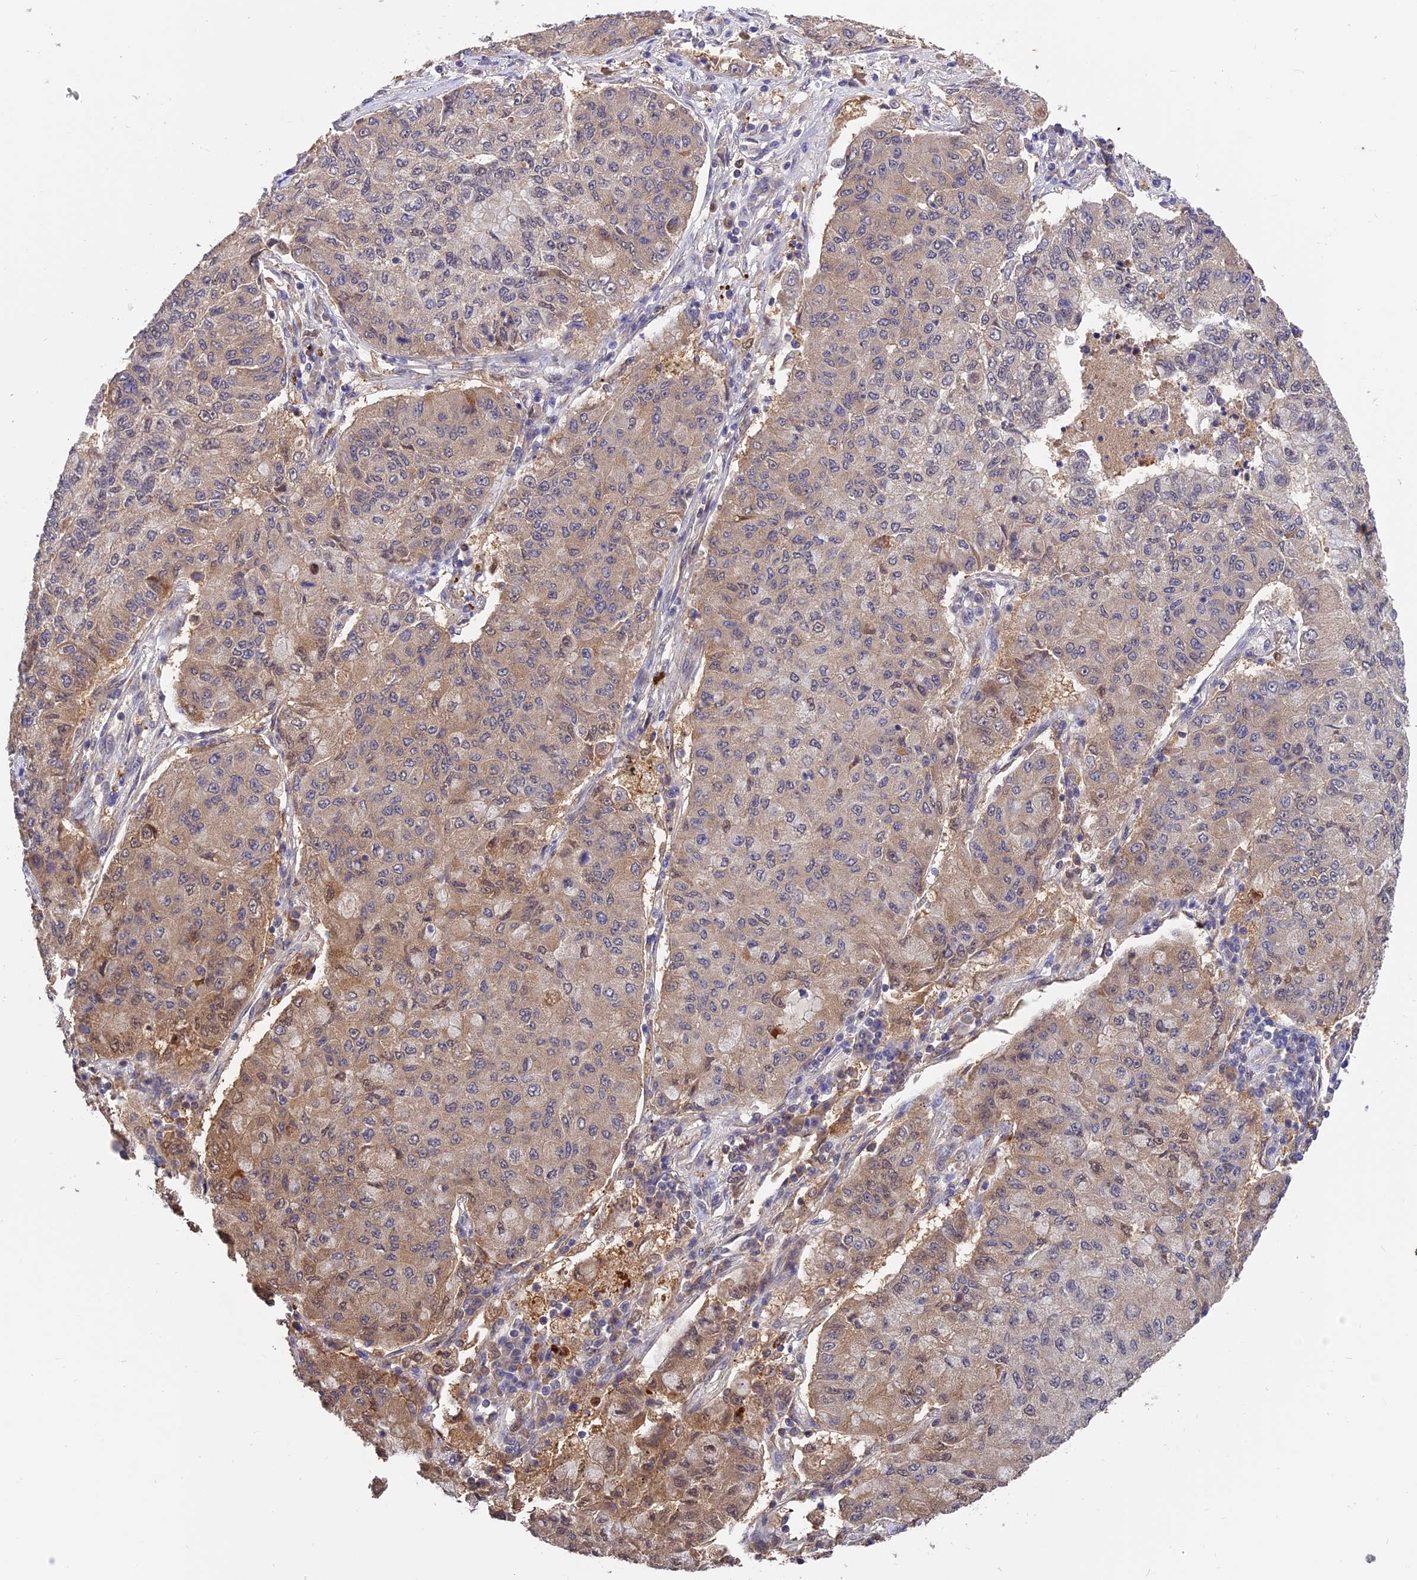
{"staining": {"intensity": "moderate", "quantity": "<25%", "location": "cytoplasmic/membranous"}, "tissue": "lung cancer", "cell_type": "Tumor cells", "image_type": "cancer", "snomed": [{"axis": "morphology", "description": "Squamous cell carcinoma, NOS"}, {"axis": "topography", "description": "Lung"}], "caption": "Protein staining shows moderate cytoplasmic/membranous expression in approximately <25% of tumor cells in lung squamous cell carcinoma. Immunohistochemistry (ihc) stains the protein in brown and the nuclei are stained blue.", "gene": "MNS1", "patient": {"sex": "male", "age": 74}}